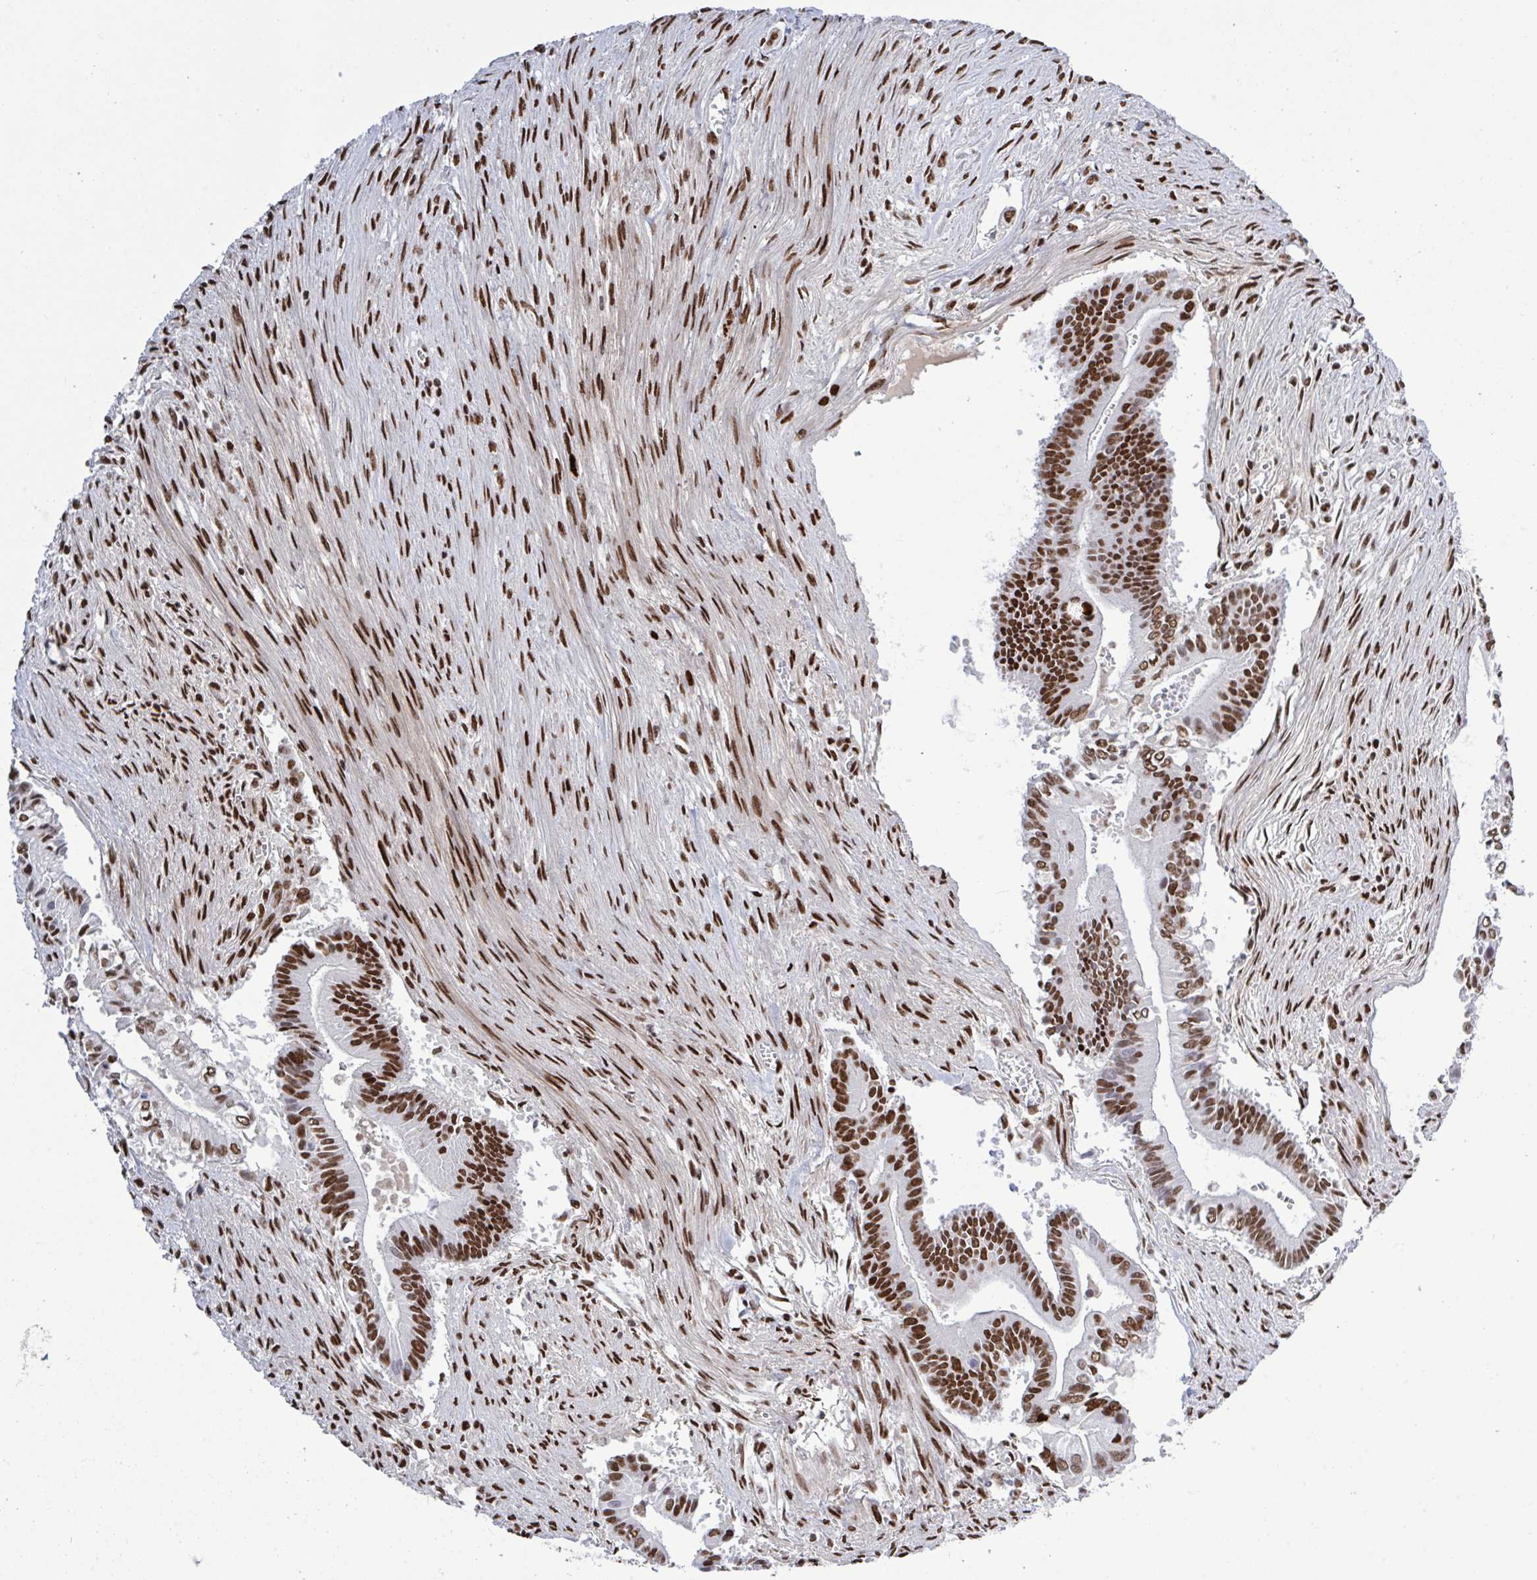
{"staining": {"intensity": "strong", "quantity": ">75%", "location": "nuclear"}, "tissue": "pancreatic cancer", "cell_type": "Tumor cells", "image_type": "cancer", "snomed": [{"axis": "morphology", "description": "Adenocarcinoma, NOS"}, {"axis": "topography", "description": "Pancreas"}], "caption": "Brown immunohistochemical staining in human adenocarcinoma (pancreatic) displays strong nuclear expression in about >75% of tumor cells.", "gene": "ZNF607", "patient": {"sex": "male", "age": 68}}